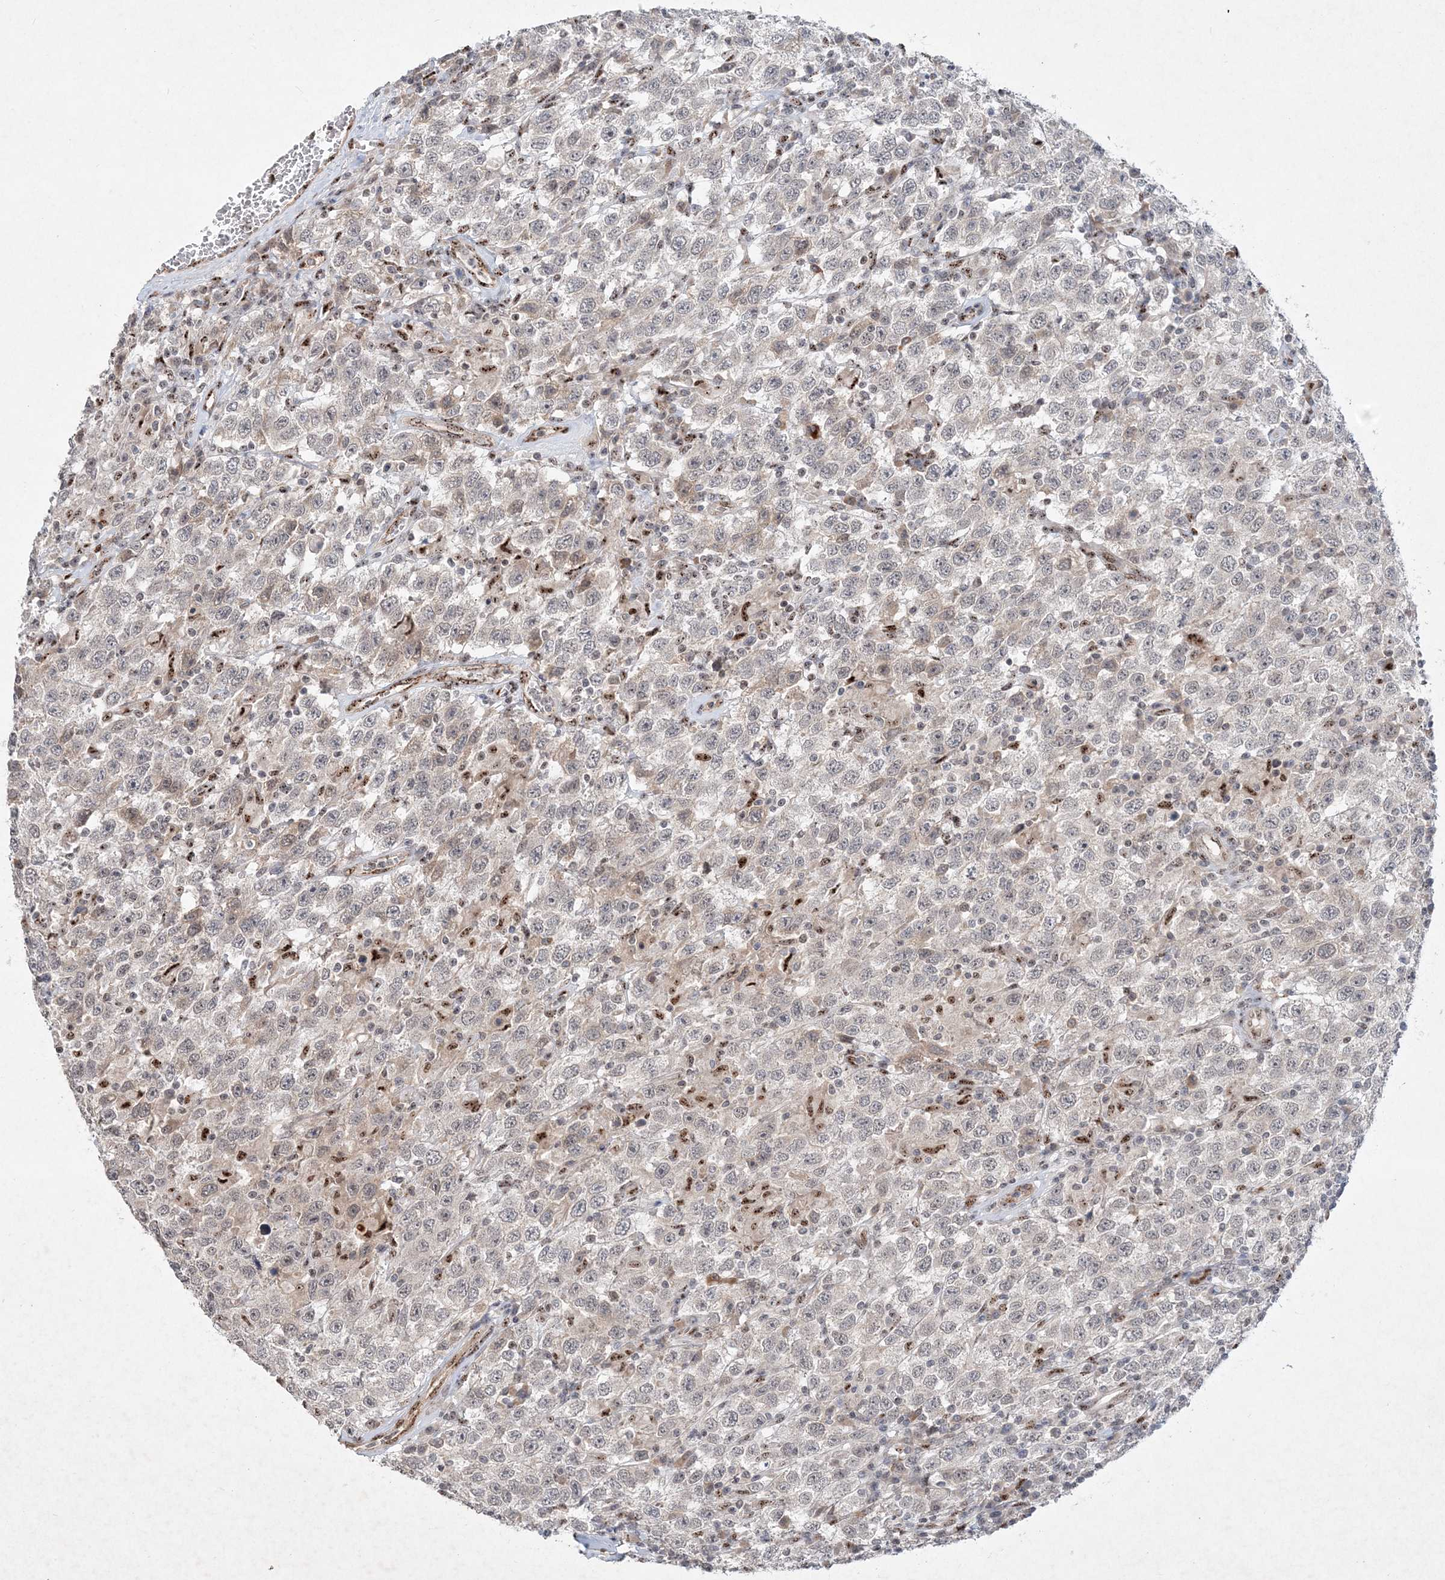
{"staining": {"intensity": "negative", "quantity": "none", "location": "none"}, "tissue": "testis cancer", "cell_type": "Tumor cells", "image_type": "cancer", "snomed": [{"axis": "morphology", "description": "Seminoma, NOS"}, {"axis": "topography", "description": "Testis"}], "caption": "A micrograph of human testis seminoma is negative for staining in tumor cells. Brightfield microscopy of IHC stained with DAB (brown) and hematoxylin (blue), captured at high magnification.", "gene": "GIN1", "patient": {"sex": "male", "age": 41}}